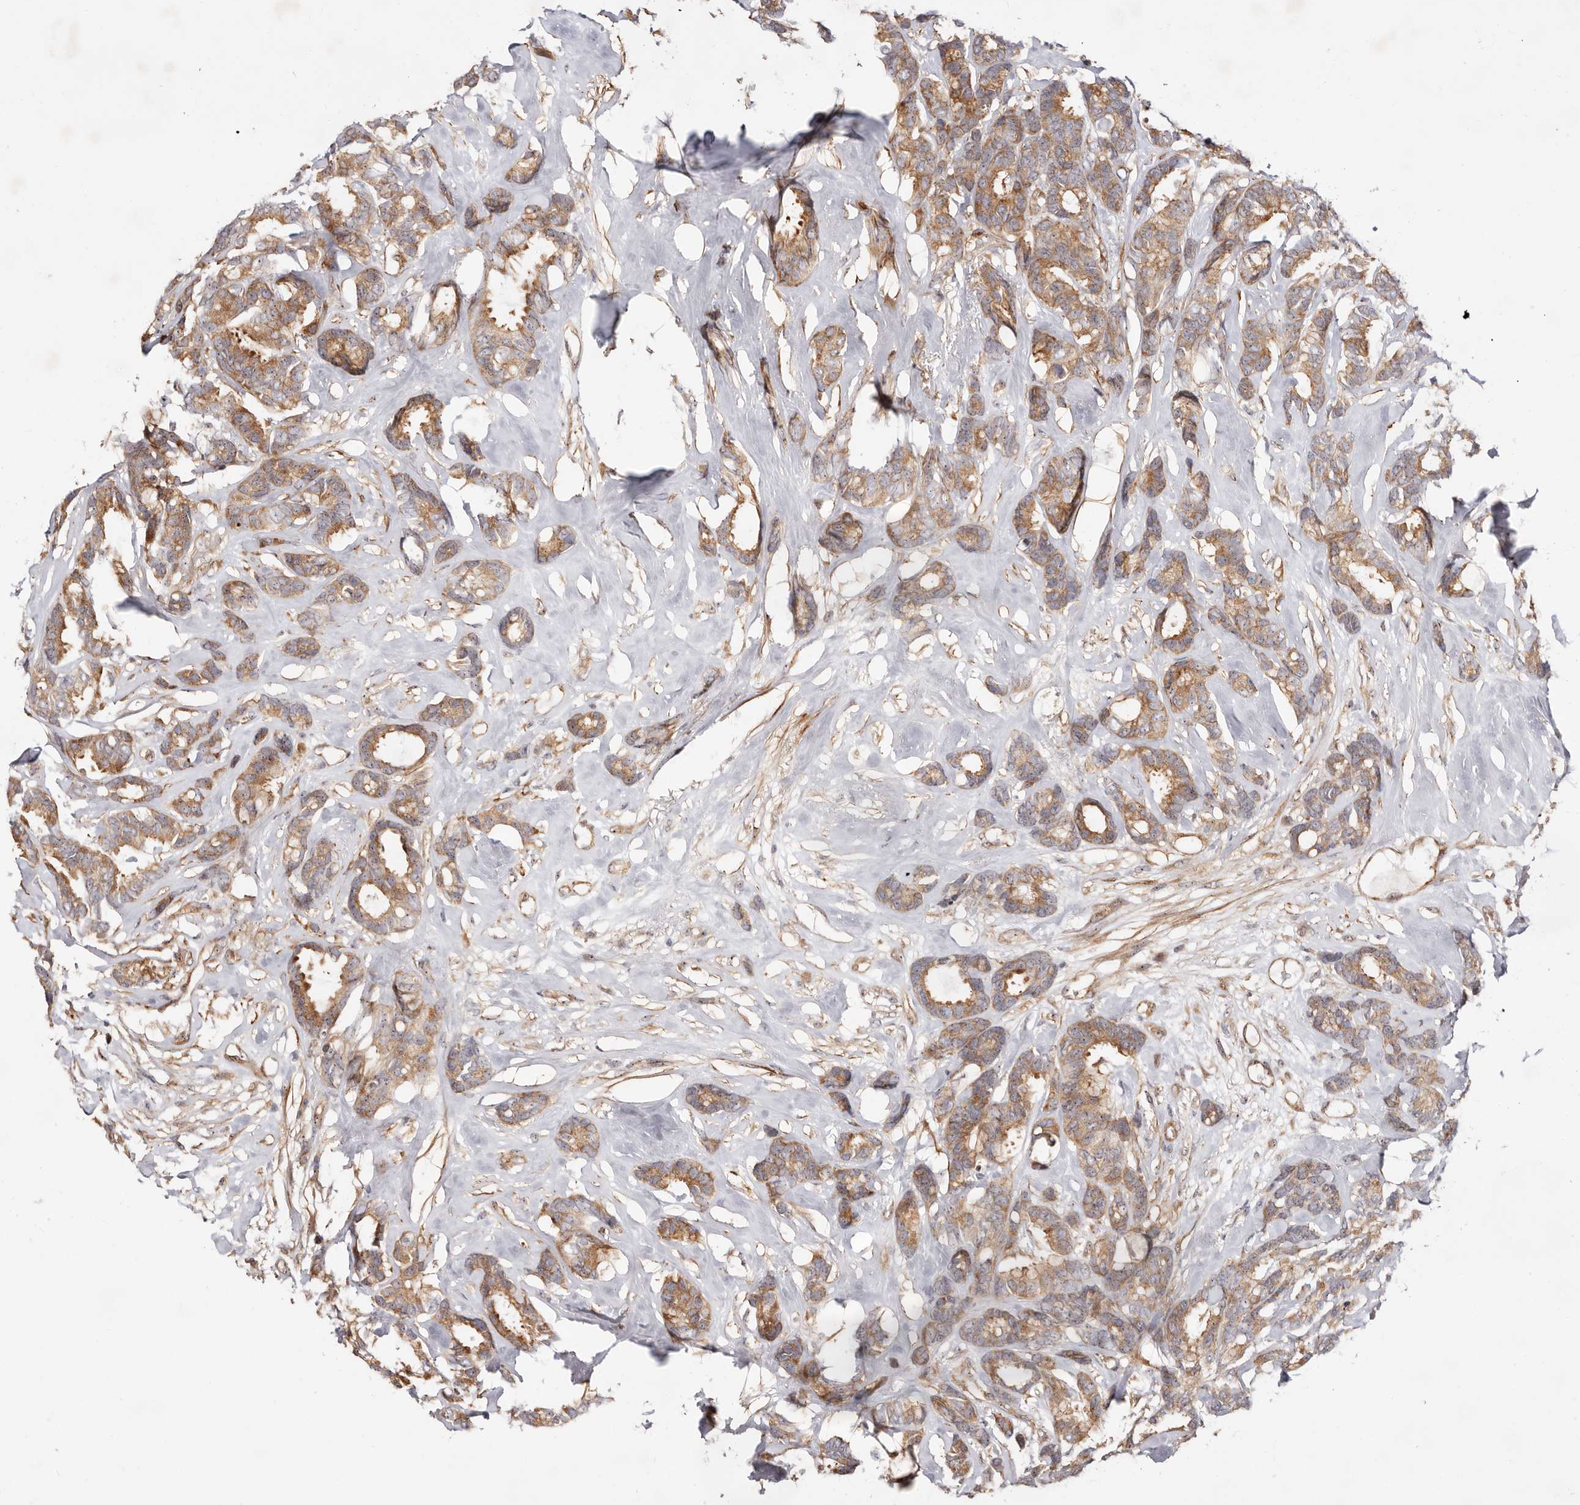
{"staining": {"intensity": "moderate", "quantity": ">75%", "location": "cytoplasmic/membranous"}, "tissue": "breast cancer", "cell_type": "Tumor cells", "image_type": "cancer", "snomed": [{"axis": "morphology", "description": "Duct carcinoma"}, {"axis": "topography", "description": "Breast"}], "caption": "DAB immunohistochemical staining of breast cancer (invasive ductal carcinoma) displays moderate cytoplasmic/membranous protein expression in approximately >75% of tumor cells.", "gene": "ODF2L", "patient": {"sex": "female", "age": 87}}